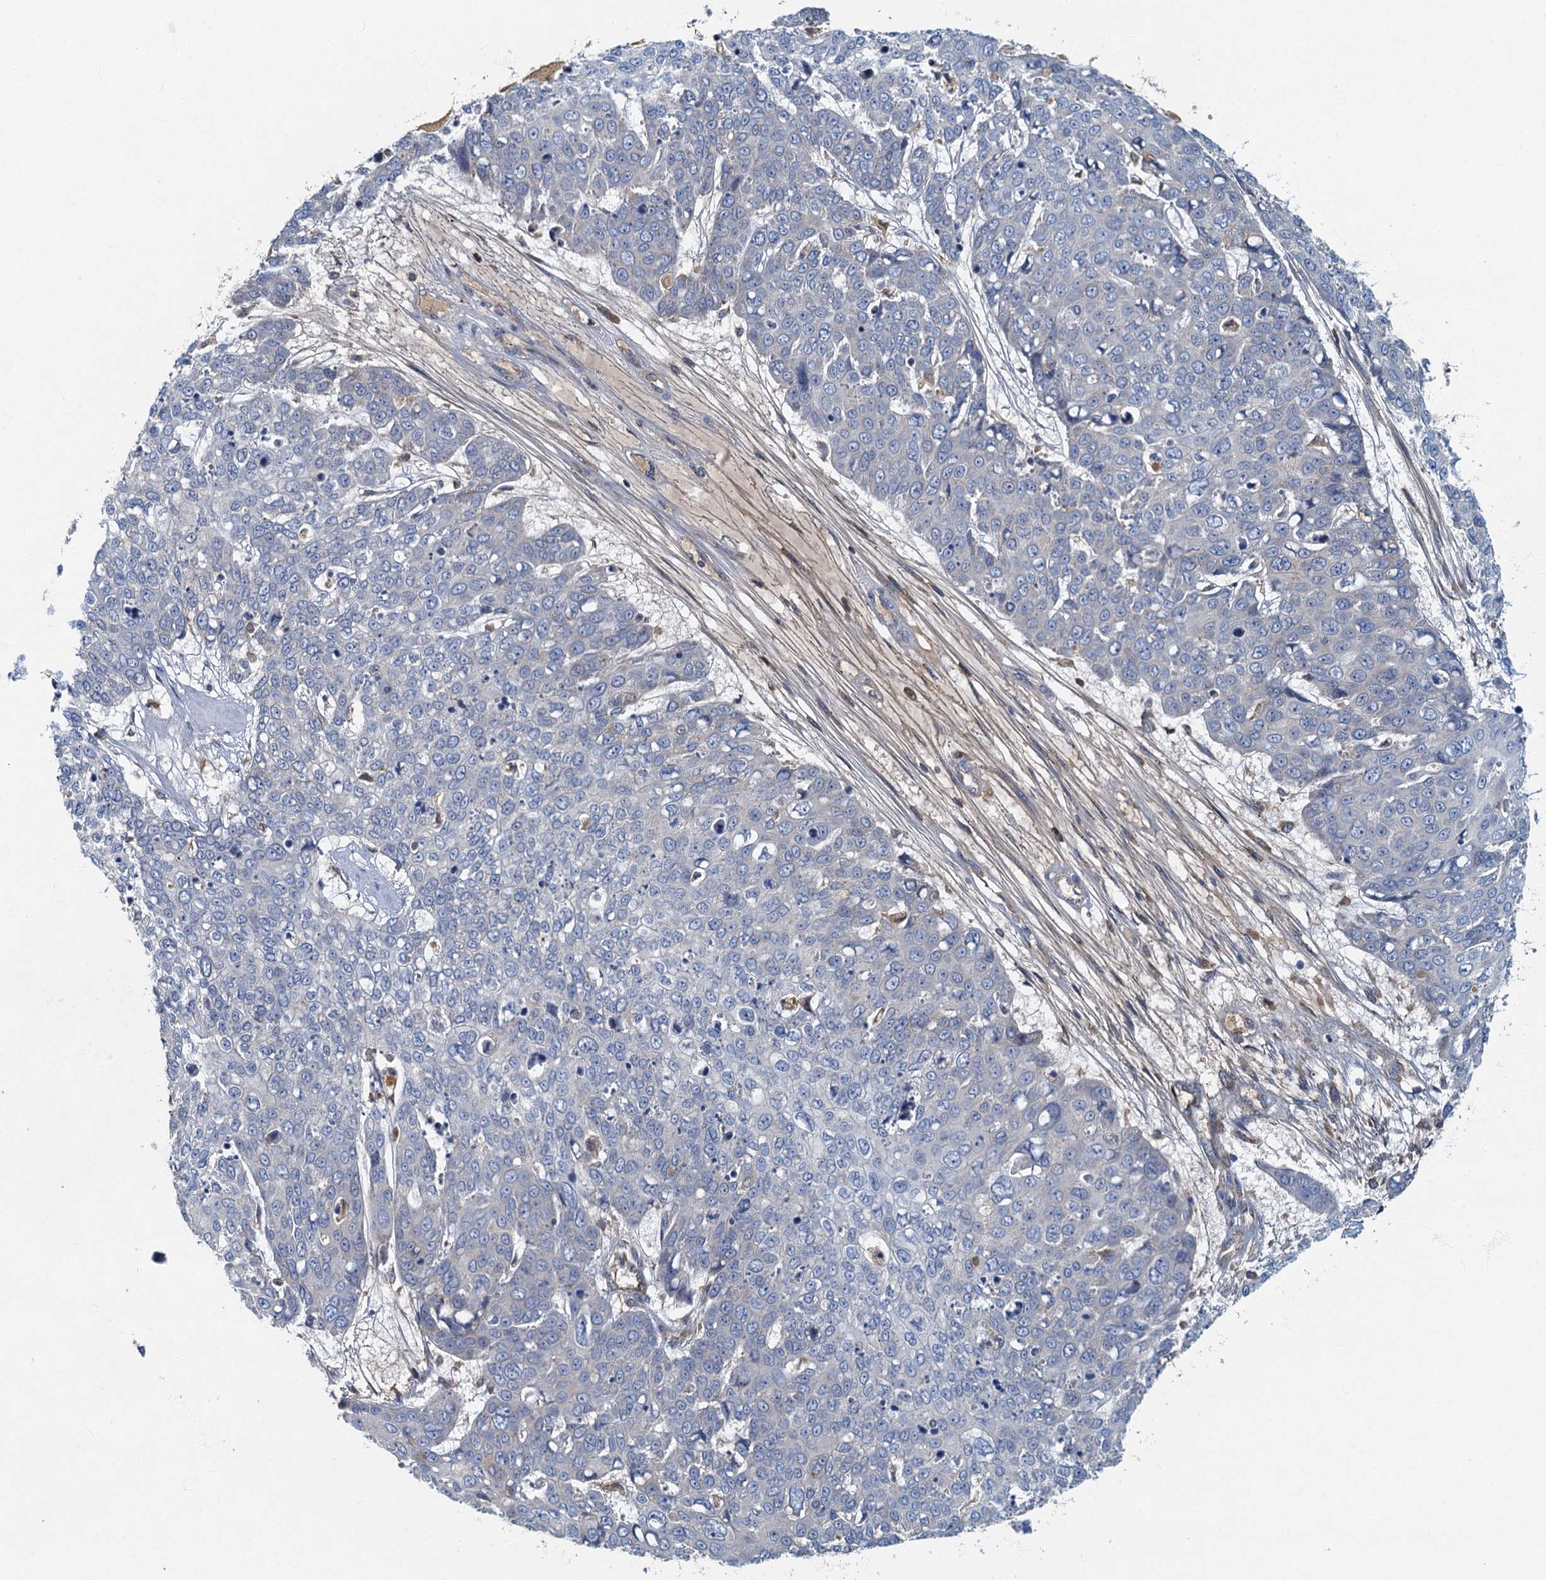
{"staining": {"intensity": "negative", "quantity": "none", "location": "none"}, "tissue": "skin cancer", "cell_type": "Tumor cells", "image_type": "cancer", "snomed": [{"axis": "morphology", "description": "Squamous cell carcinoma, NOS"}, {"axis": "topography", "description": "Skin"}], "caption": "Skin squamous cell carcinoma stained for a protein using immunohistochemistry reveals no staining tumor cells.", "gene": "SPDYC", "patient": {"sex": "male", "age": 71}}